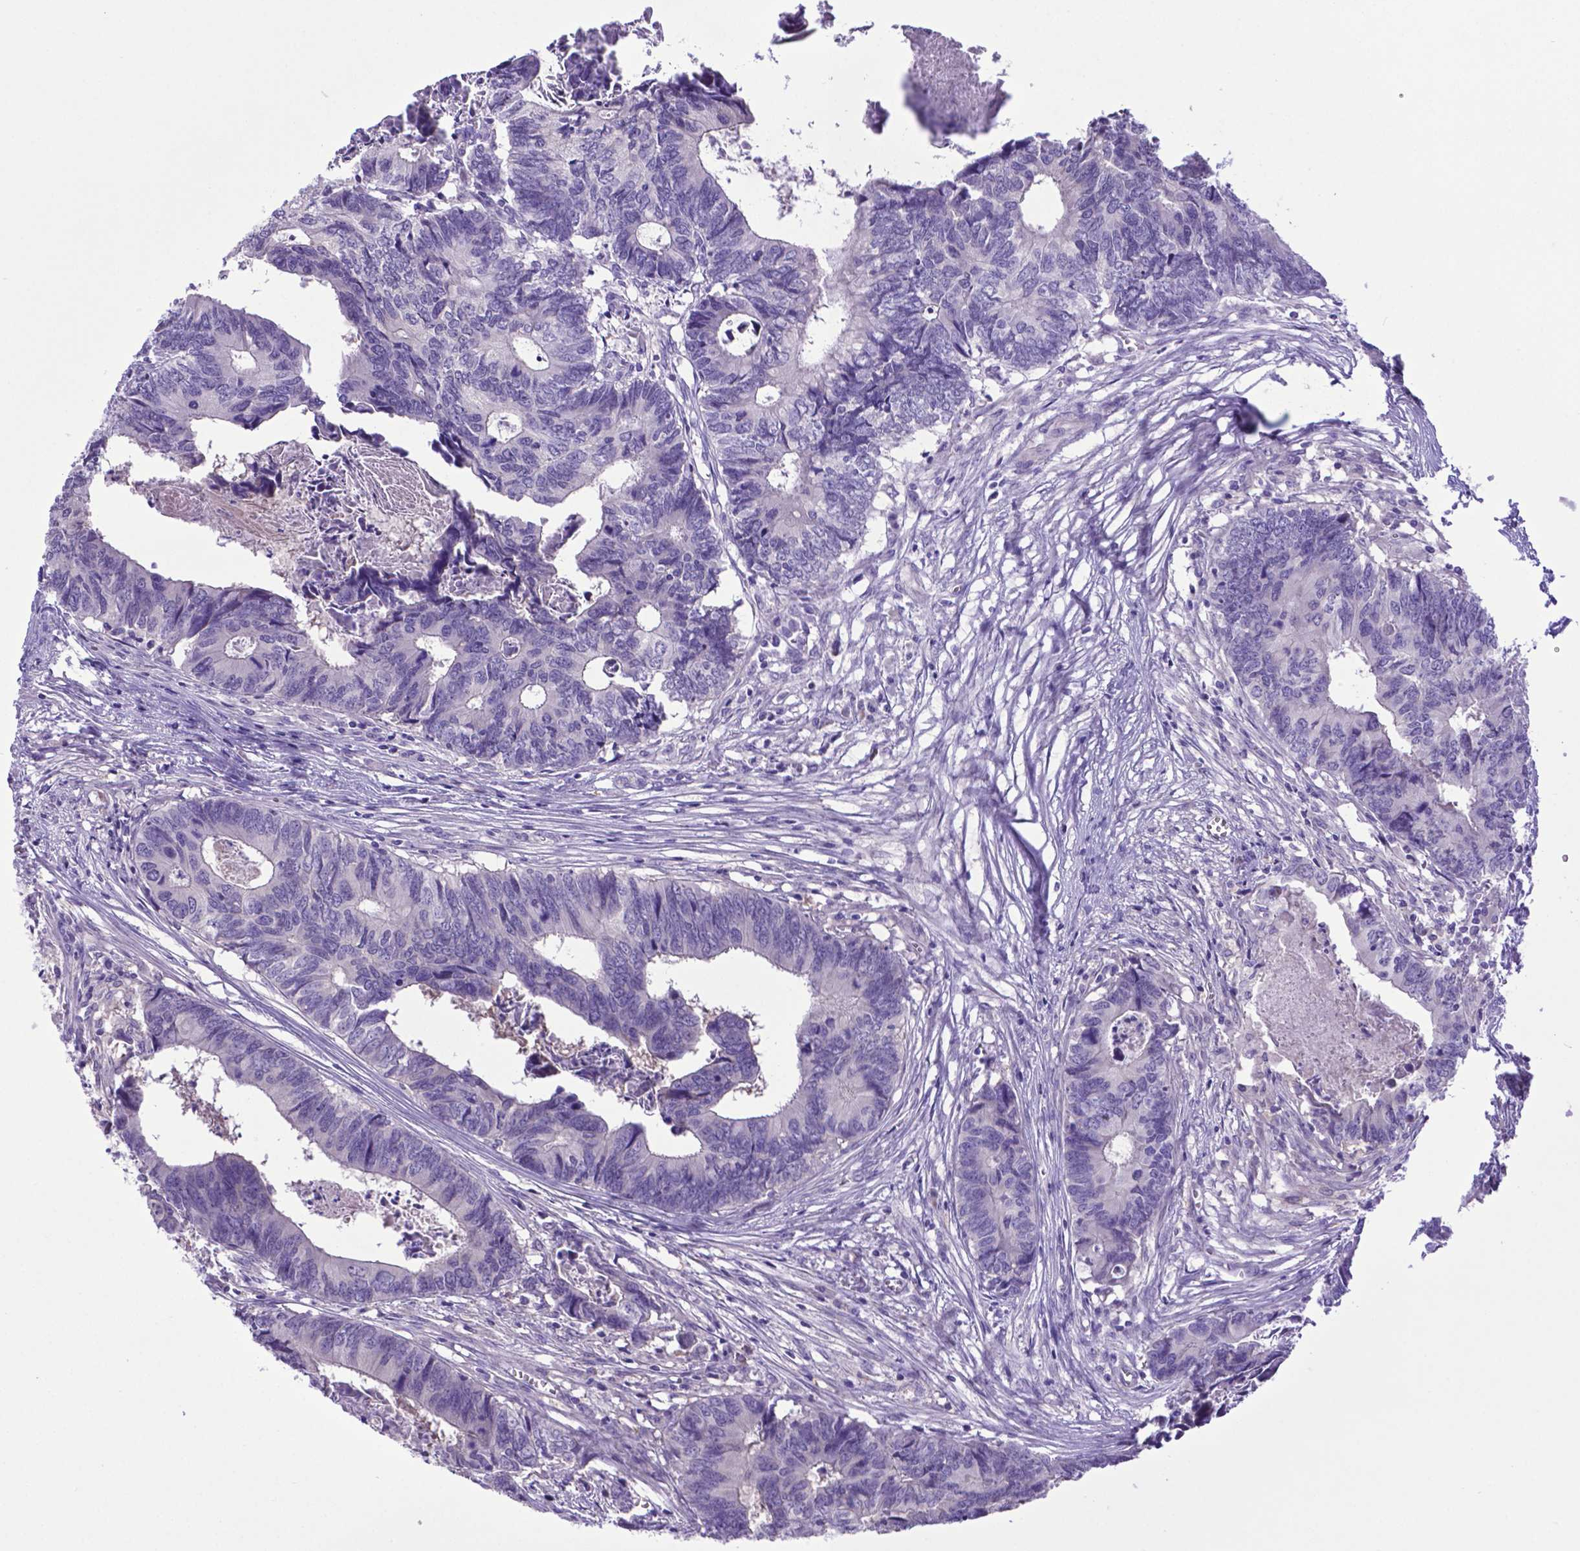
{"staining": {"intensity": "negative", "quantity": "none", "location": "none"}, "tissue": "colorectal cancer", "cell_type": "Tumor cells", "image_type": "cancer", "snomed": [{"axis": "morphology", "description": "Adenocarcinoma, NOS"}, {"axis": "topography", "description": "Colon"}], "caption": "An immunohistochemistry (IHC) photomicrograph of colorectal adenocarcinoma is shown. There is no staining in tumor cells of colorectal adenocarcinoma.", "gene": "ADRA2B", "patient": {"sex": "female", "age": 82}}